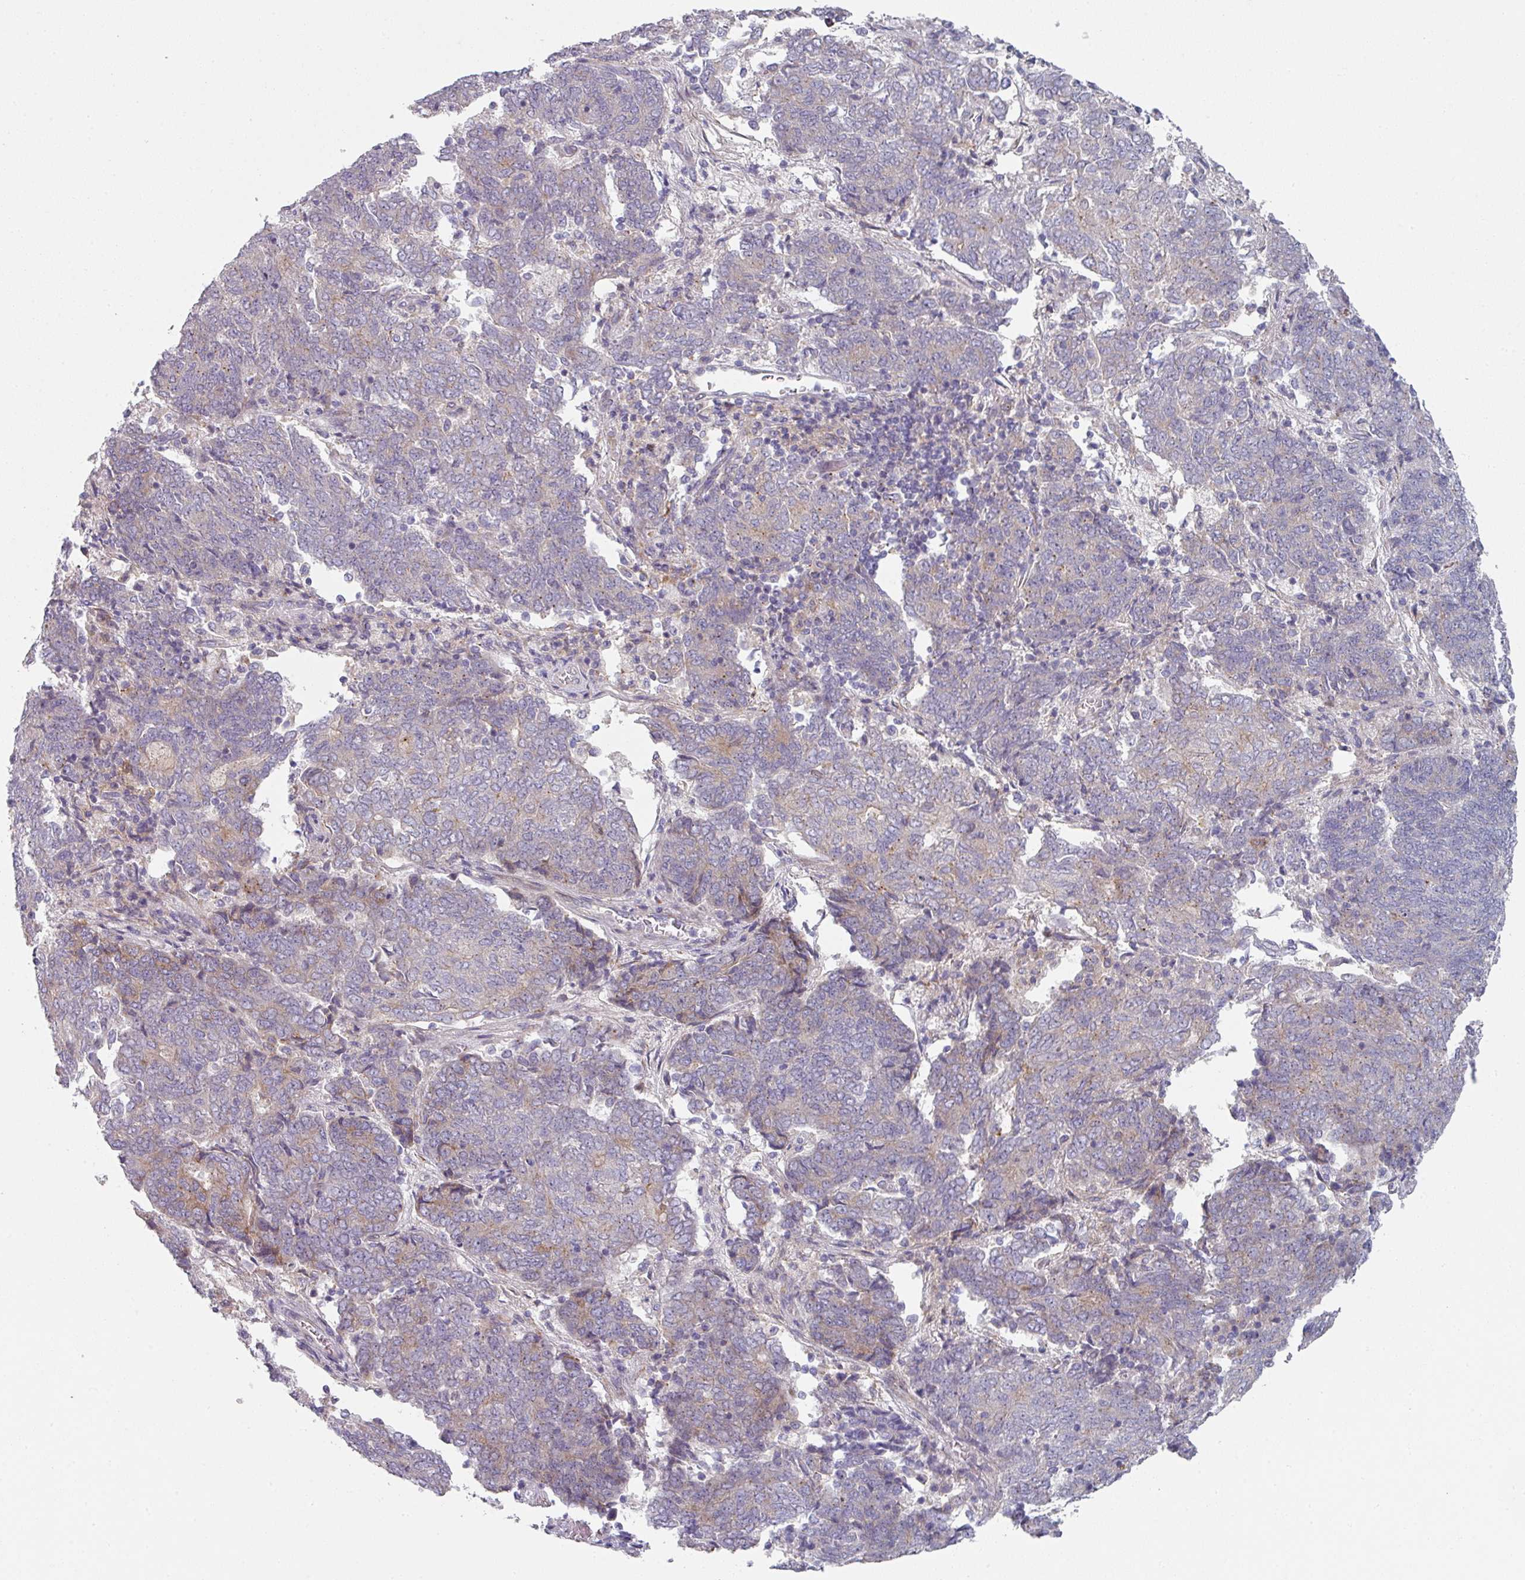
{"staining": {"intensity": "negative", "quantity": "none", "location": "none"}, "tissue": "endometrial cancer", "cell_type": "Tumor cells", "image_type": "cancer", "snomed": [{"axis": "morphology", "description": "Adenocarcinoma, NOS"}, {"axis": "topography", "description": "Endometrium"}], "caption": "Tumor cells show no significant staining in endometrial cancer (adenocarcinoma). The staining was performed using DAB to visualize the protein expression in brown, while the nuclei were stained in blue with hematoxylin (Magnification: 20x).", "gene": "WSB2", "patient": {"sex": "female", "age": 80}}